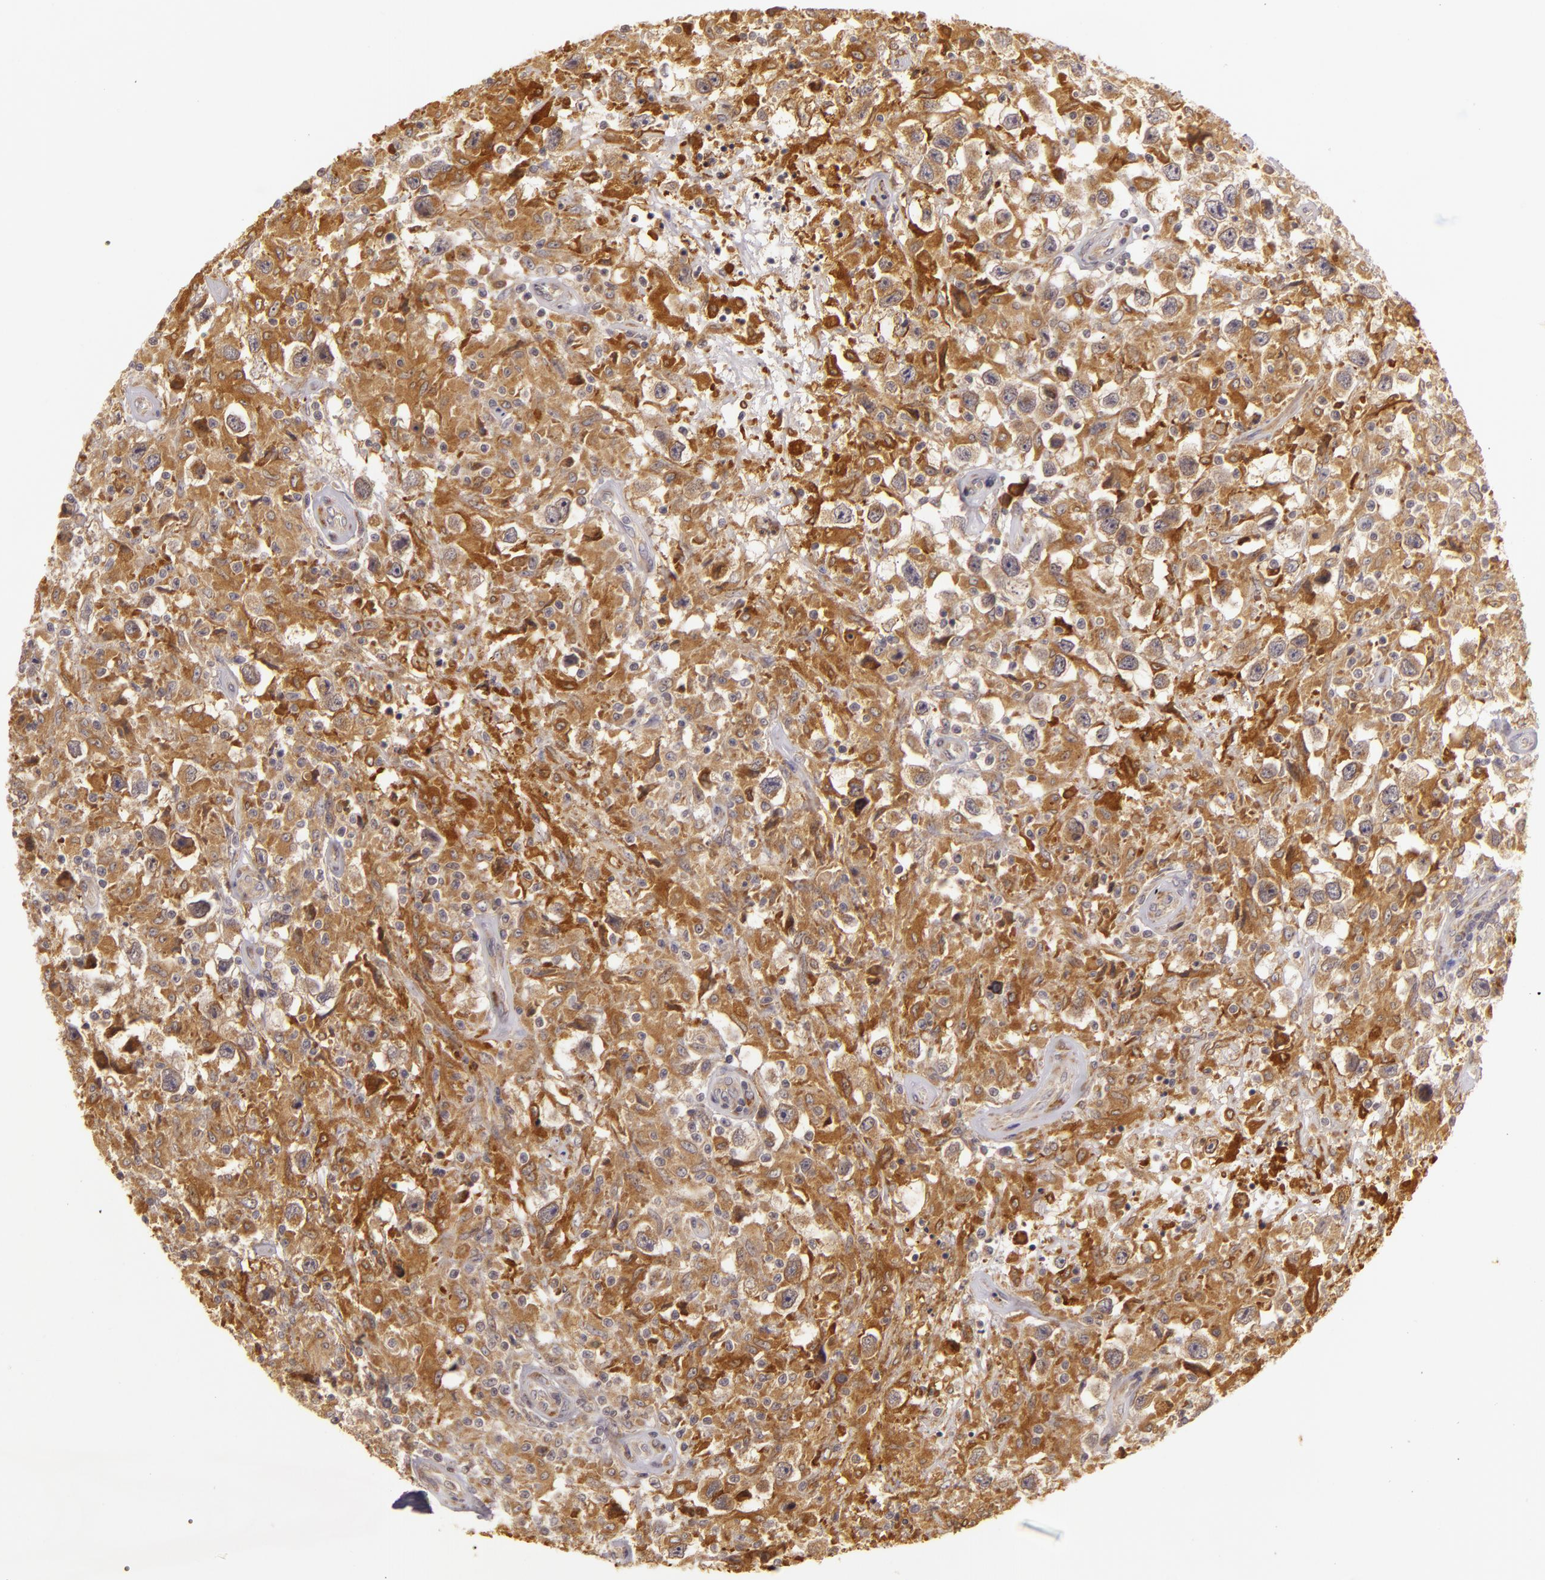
{"staining": {"intensity": "moderate", "quantity": ">75%", "location": "cytoplasmic/membranous"}, "tissue": "testis cancer", "cell_type": "Tumor cells", "image_type": "cancer", "snomed": [{"axis": "morphology", "description": "Seminoma, NOS"}, {"axis": "topography", "description": "Testis"}], "caption": "Moderate cytoplasmic/membranous staining is seen in approximately >75% of tumor cells in testis cancer (seminoma).", "gene": "PPP1R3F", "patient": {"sex": "male", "age": 34}}